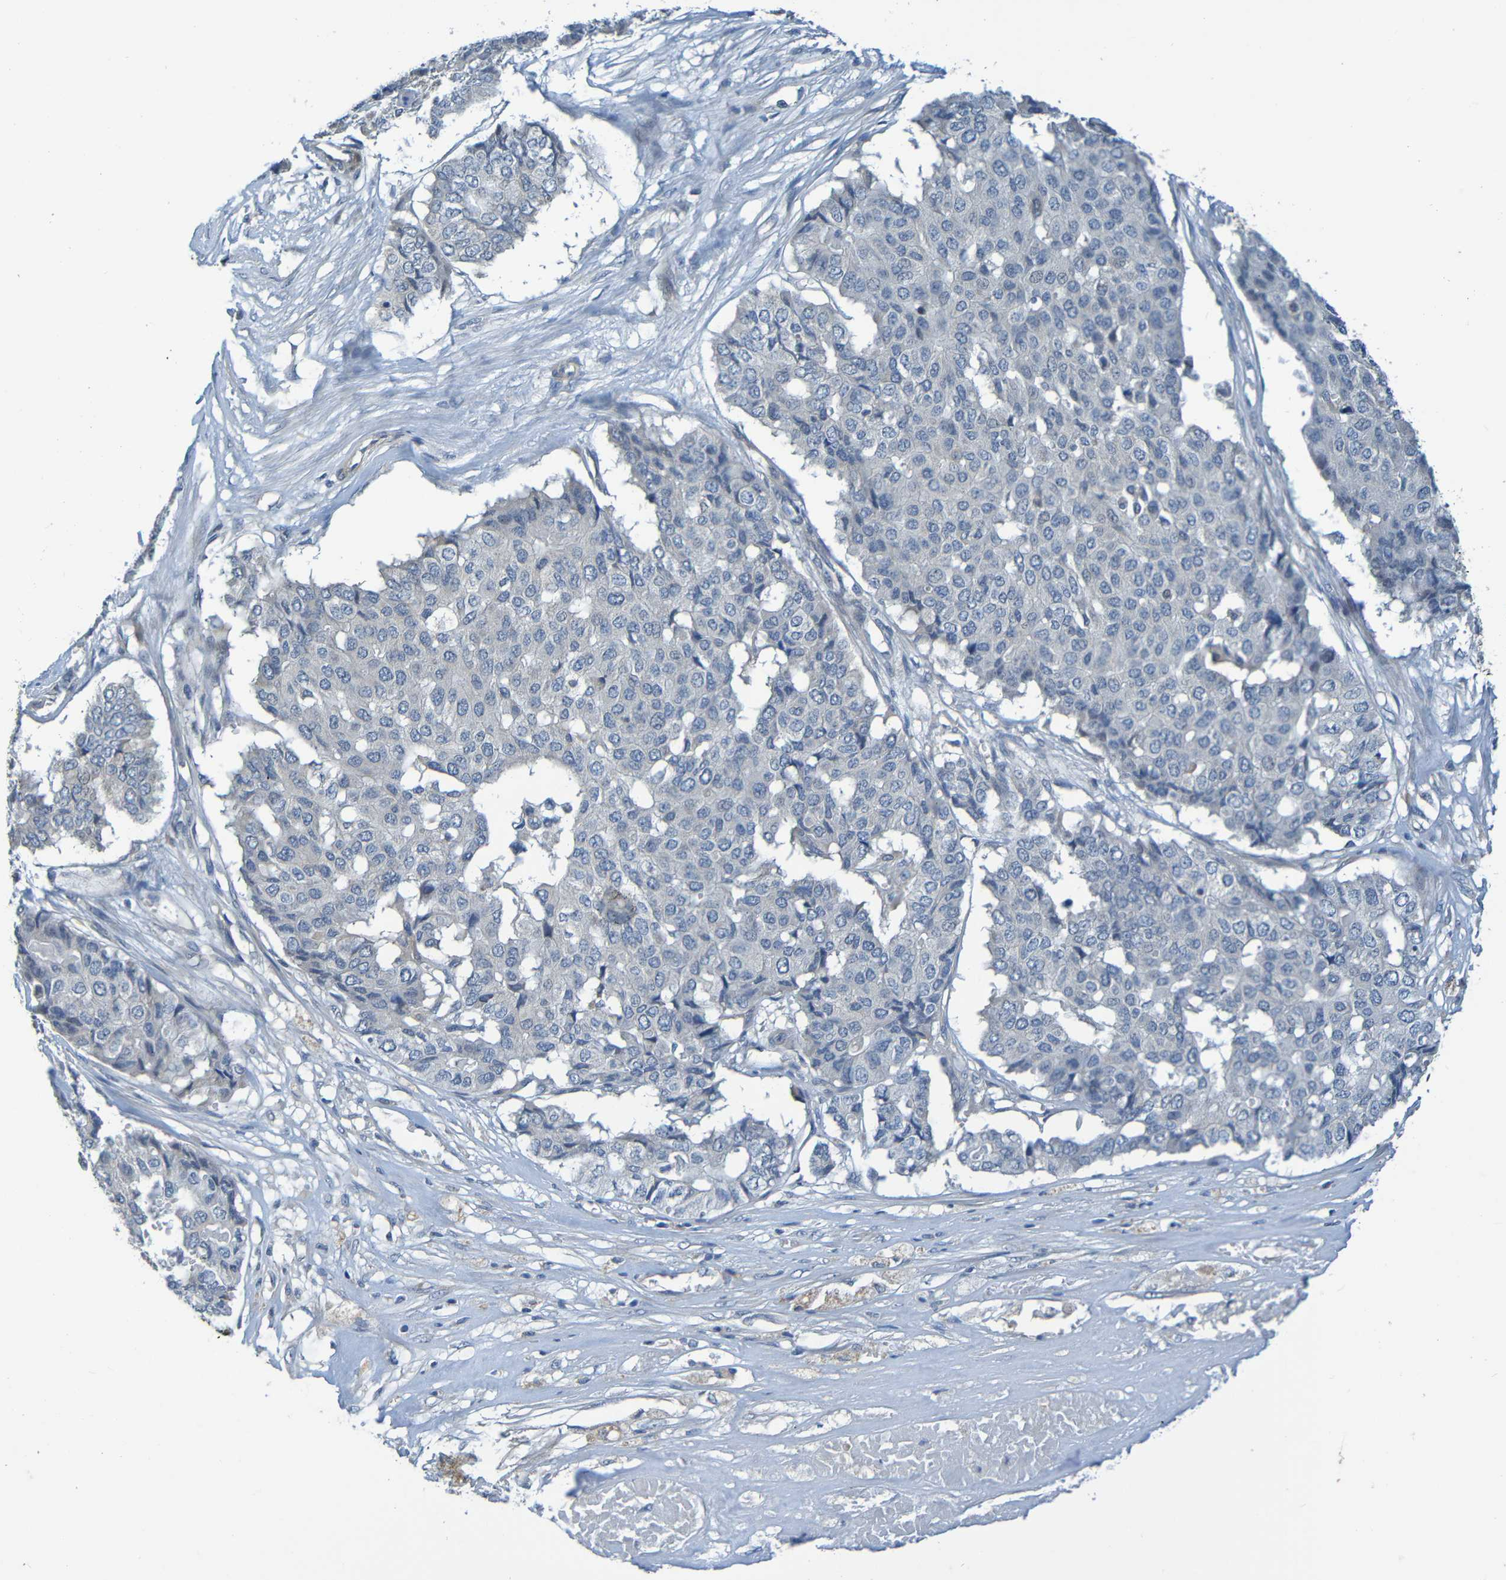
{"staining": {"intensity": "negative", "quantity": "none", "location": "none"}, "tissue": "pancreatic cancer", "cell_type": "Tumor cells", "image_type": "cancer", "snomed": [{"axis": "morphology", "description": "Adenocarcinoma, NOS"}, {"axis": "topography", "description": "Pancreas"}], "caption": "Tumor cells show no significant protein staining in adenocarcinoma (pancreatic).", "gene": "CYP4F2", "patient": {"sex": "male", "age": 50}}